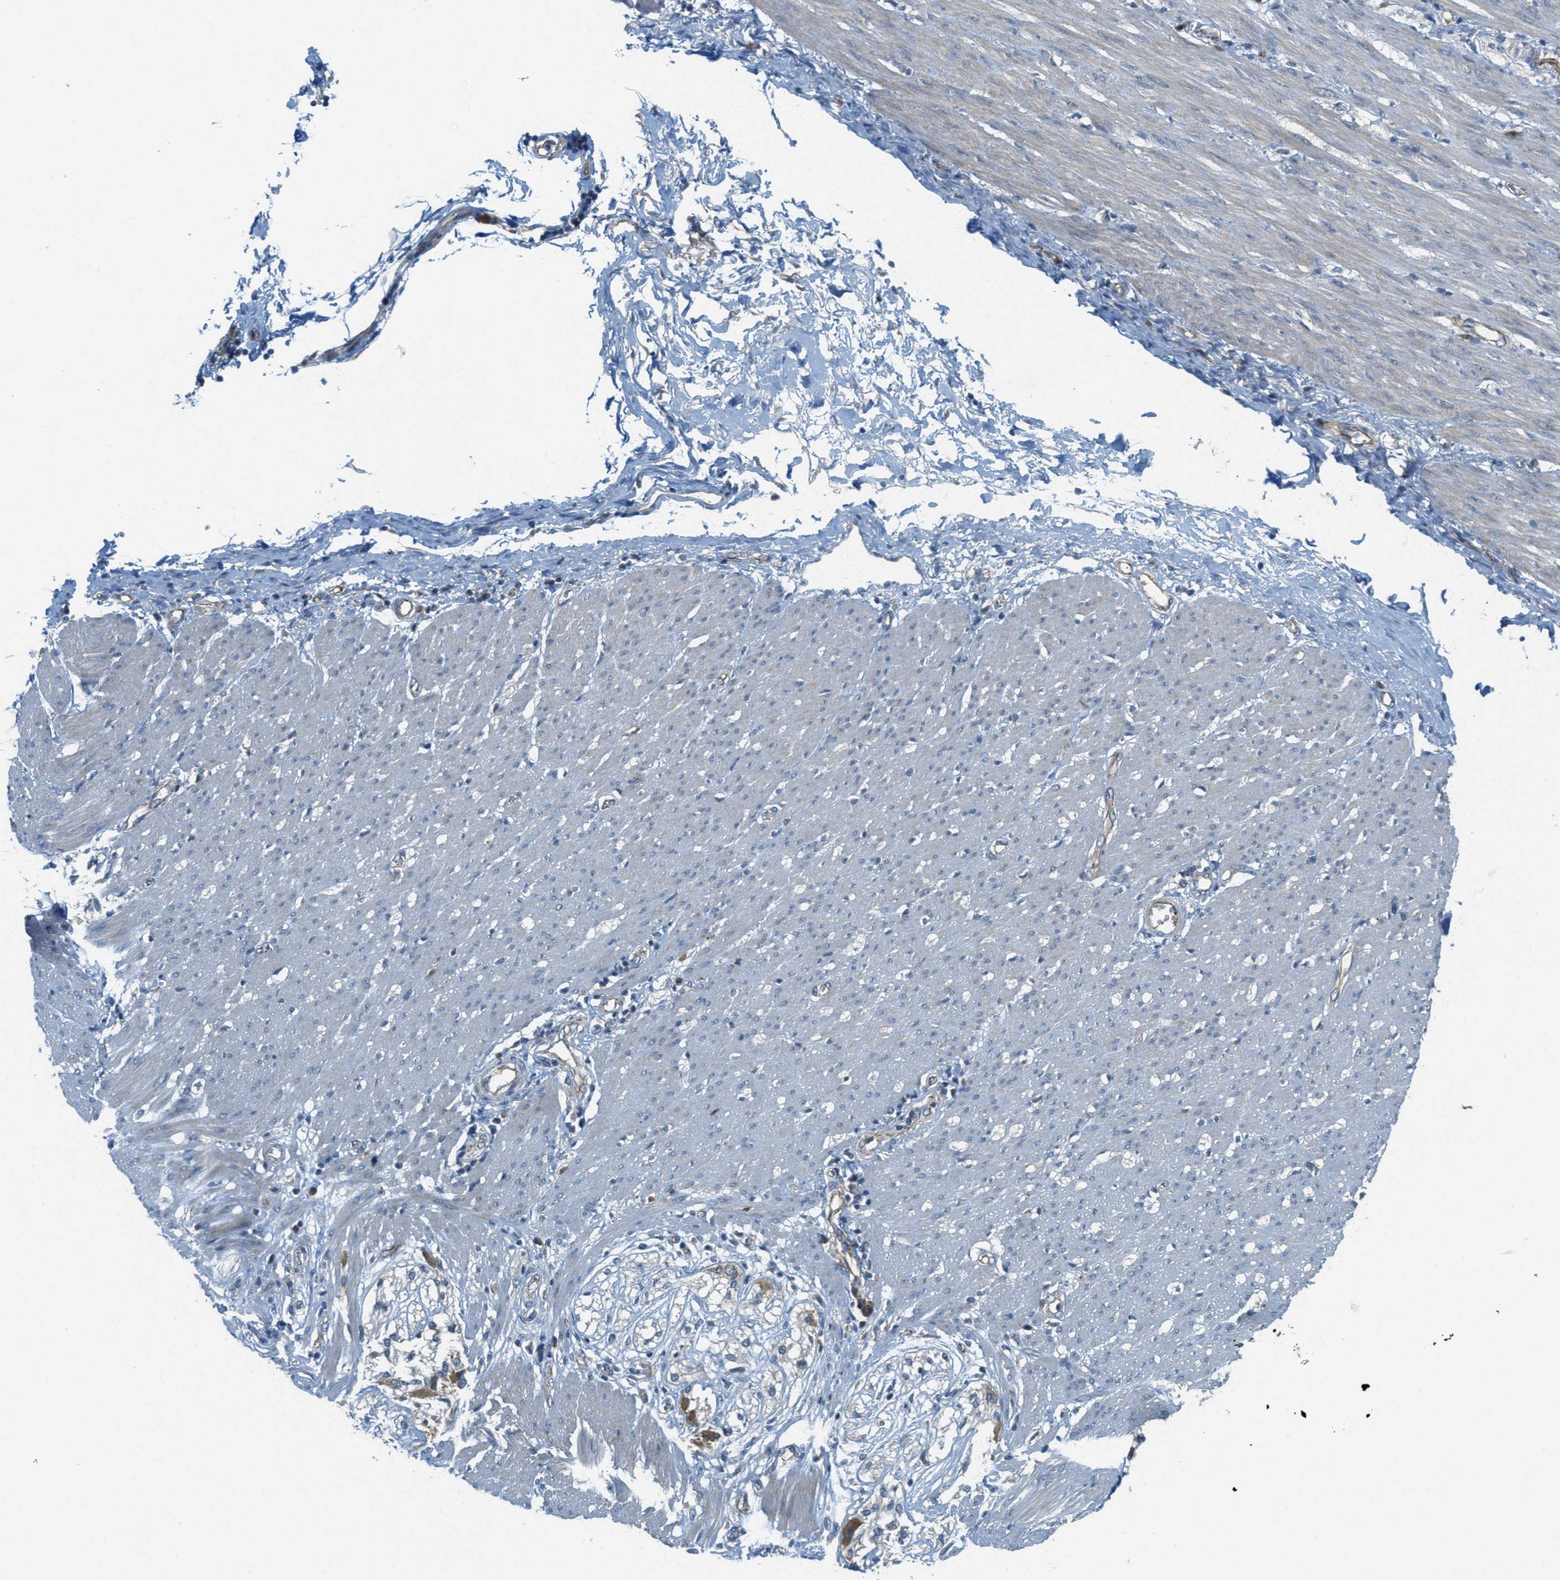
{"staining": {"intensity": "negative", "quantity": "none", "location": "none"}, "tissue": "adipose tissue", "cell_type": "Adipocytes", "image_type": "normal", "snomed": [{"axis": "morphology", "description": "Normal tissue, NOS"}, {"axis": "morphology", "description": "Adenocarcinoma, NOS"}, {"axis": "topography", "description": "Colon"}, {"axis": "topography", "description": "Peripheral nerve tissue"}], "caption": "High power microscopy histopathology image of an immunohistochemistry (IHC) photomicrograph of normal adipose tissue, revealing no significant staining in adipocytes. Brightfield microscopy of immunohistochemistry (IHC) stained with DAB (brown) and hematoxylin (blue), captured at high magnification.", "gene": "JCAD", "patient": {"sex": "male", "age": 14}}